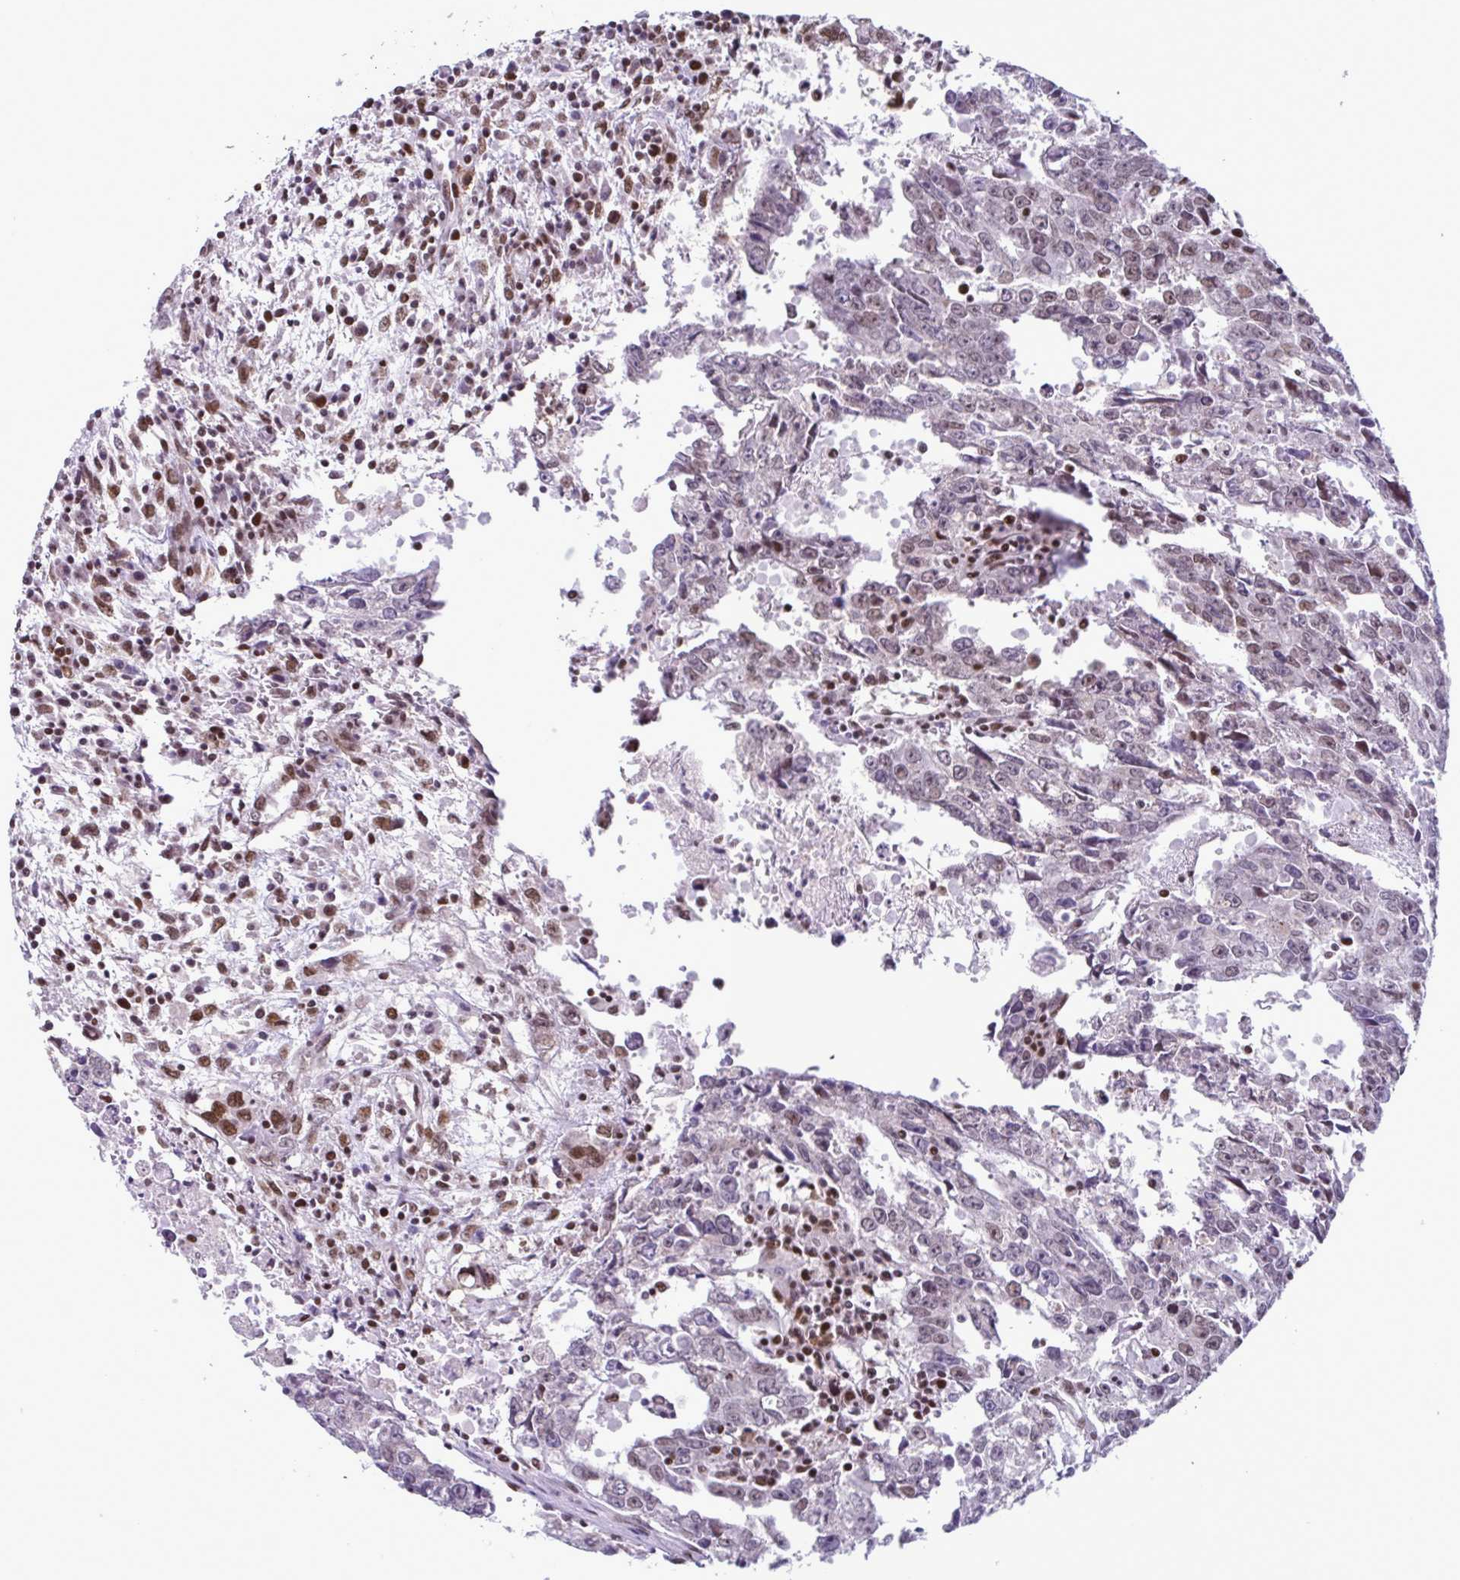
{"staining": {"intensity": "weak", "quantity": "25%-75%", "location": "nuclear"}, "tissue": "testis cancer", "cell_type": "Tumor cells", "image_type": "cancer", "snomed": [{"axis": "morphology", "description": "Carcinoma, Embryonal, NOS"}, {"axis": "topography", "description": "Testis"}], "caption": "Human embryonal carcinoma (testis) stained with a protein marker exhibits weak staining in tumor cells.", "gene": "TIMM21", "patient": {"sex": "male", "age": 22}}